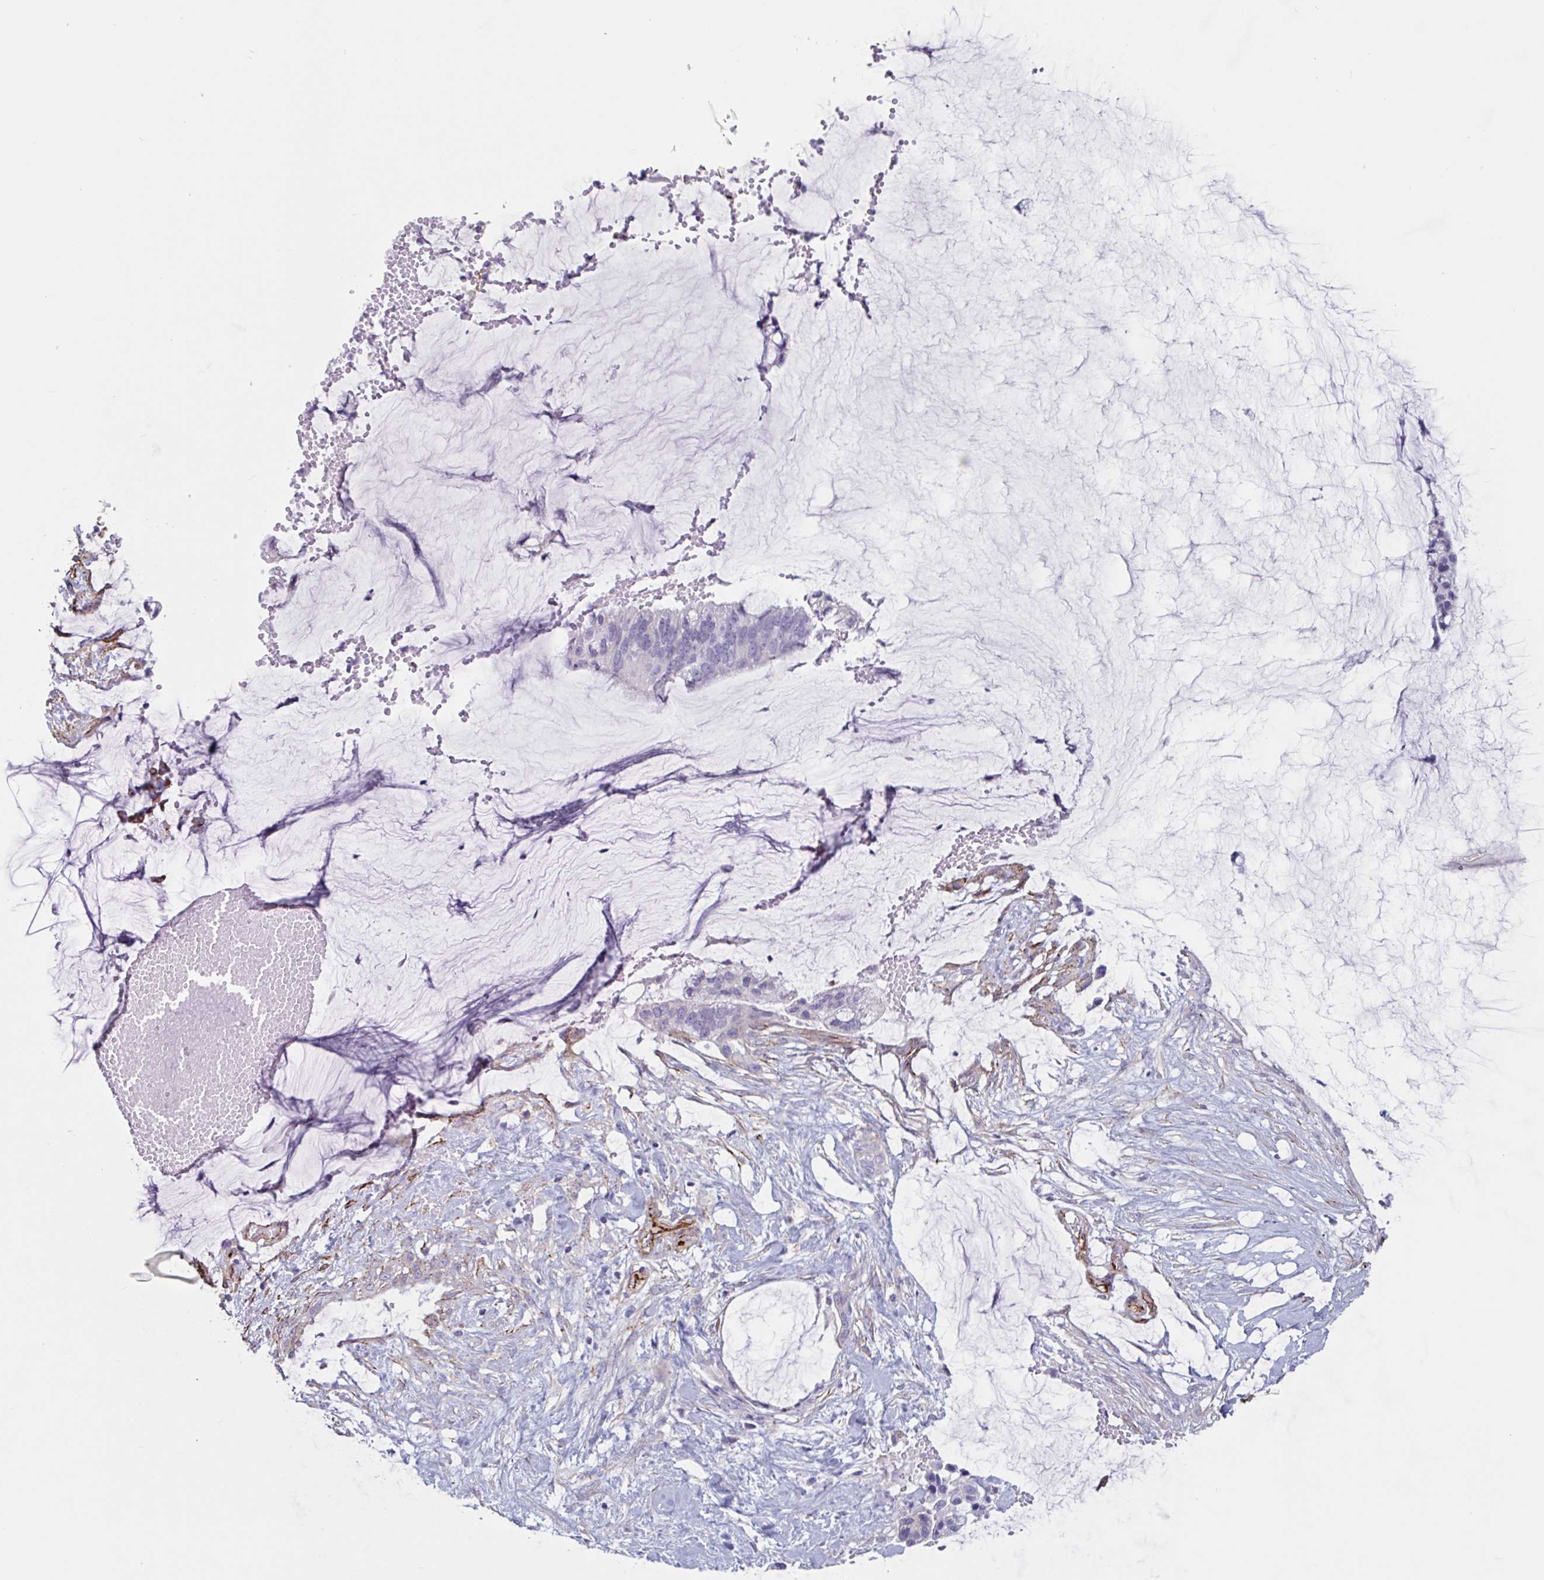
{"staining": {"intensity": "negative", "quantity": "none", "location": "none"}, "tissue": "ovarian cancer", "cell_type": "Tumor cells", "image_type": "cancer", "snomed": [{"axis": "morphology", "description": "Cystadenocarcinoma, mucinous, NOS"}, {"axis": "topography", "description": "Ovary"}], "caption": "DAB immunohistochemical staining of mucinous cystadenocarcinoma (ovarian) reveals no significant expression in tumor cells.", "gene": "CITED4", "patient": {"sex": "female", "age": 39}}